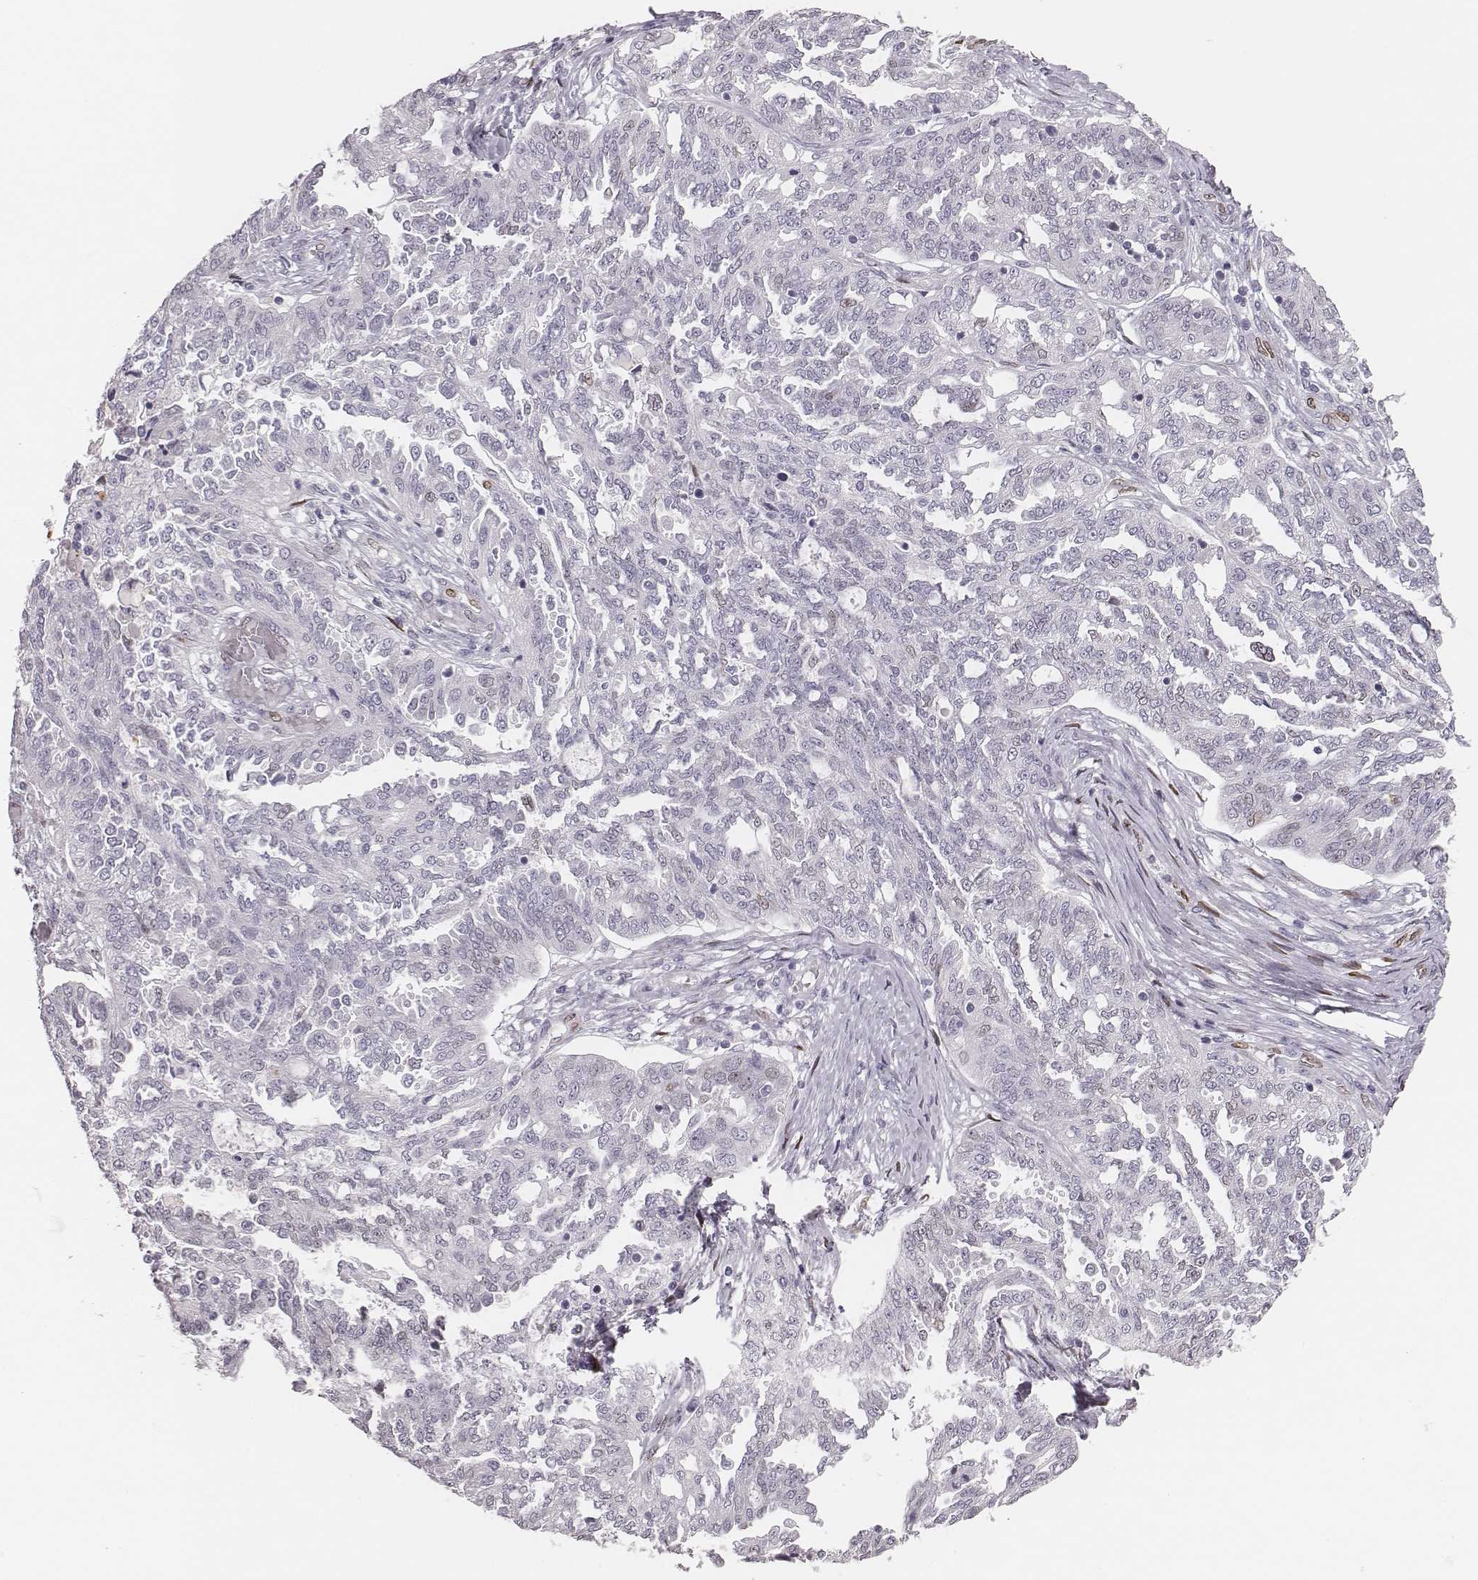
{"staining": {"intensity": "negative", "quantity": "none", "location": "none"}, "tissue": "ovarian cancer", "cell_type": "Tumor cells", "image_type": "cancer", "snomed": [{"axis": "morphology", "description": "Cystadenocarcinoma, serous, NOS"}, {"axis": "topography", "description": "Ovary"}], "caption": "High magnification brightfield microscopy of ovarian serous cystadenocarcinoma stained with DAB (3,3'-diaminobenzidine) (brown) and counterstained with hematoxylin (blue): tumor cells show no significant positivity.", "gene": "ADGRF4", "patient": {"sex": "female", "age": 67}}